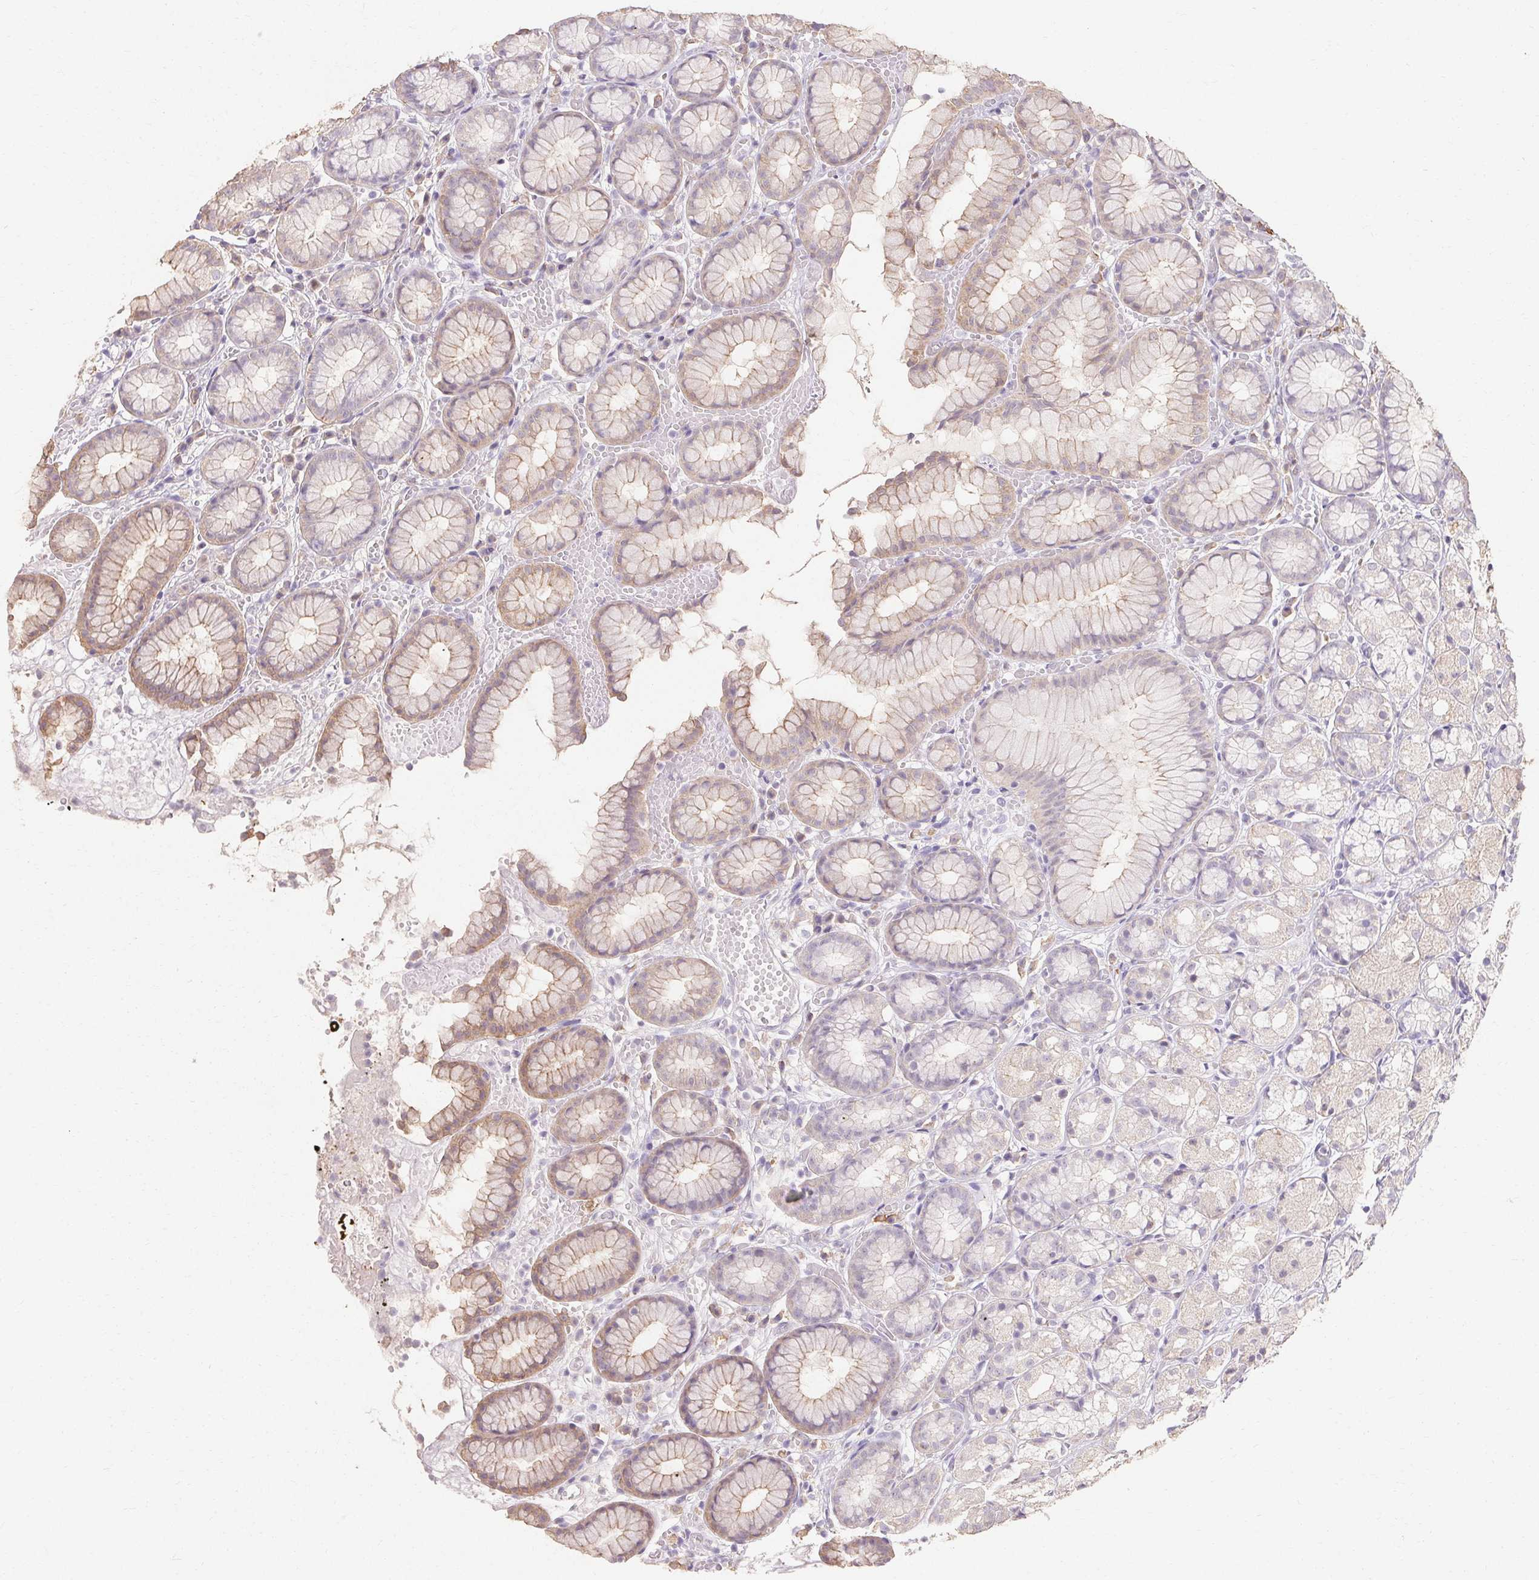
{"staining": {"intensity": "weak", "quantity": "25%-75%", "location": "cytoplasmic/membranous"}, "tissue": "stomach", "cell_type": "Glandular cells", "image_type": "normal", "snomed": [{"axis": "morphology", "description": "Normal tissue, NOS"}, {"axis": "topography", "description": "Smooth muscle"}, {"axis": "topography", "description": "Stomach"}], "caption": "High-magnification brightfield microscopy of benign stomach stained with DAB (3,3'-diaminobenzidine) (brown) and counterstained with hematoxylin (blue). glandular cells exhibit weak cytoplasmic/membranous expression is present in about25%-75% of cells. (brown staining indicates protein expression, while blue staining denotes nuclei).", "gene": "MAP7D2", "patient": {"sex": "male", "age": 70}}